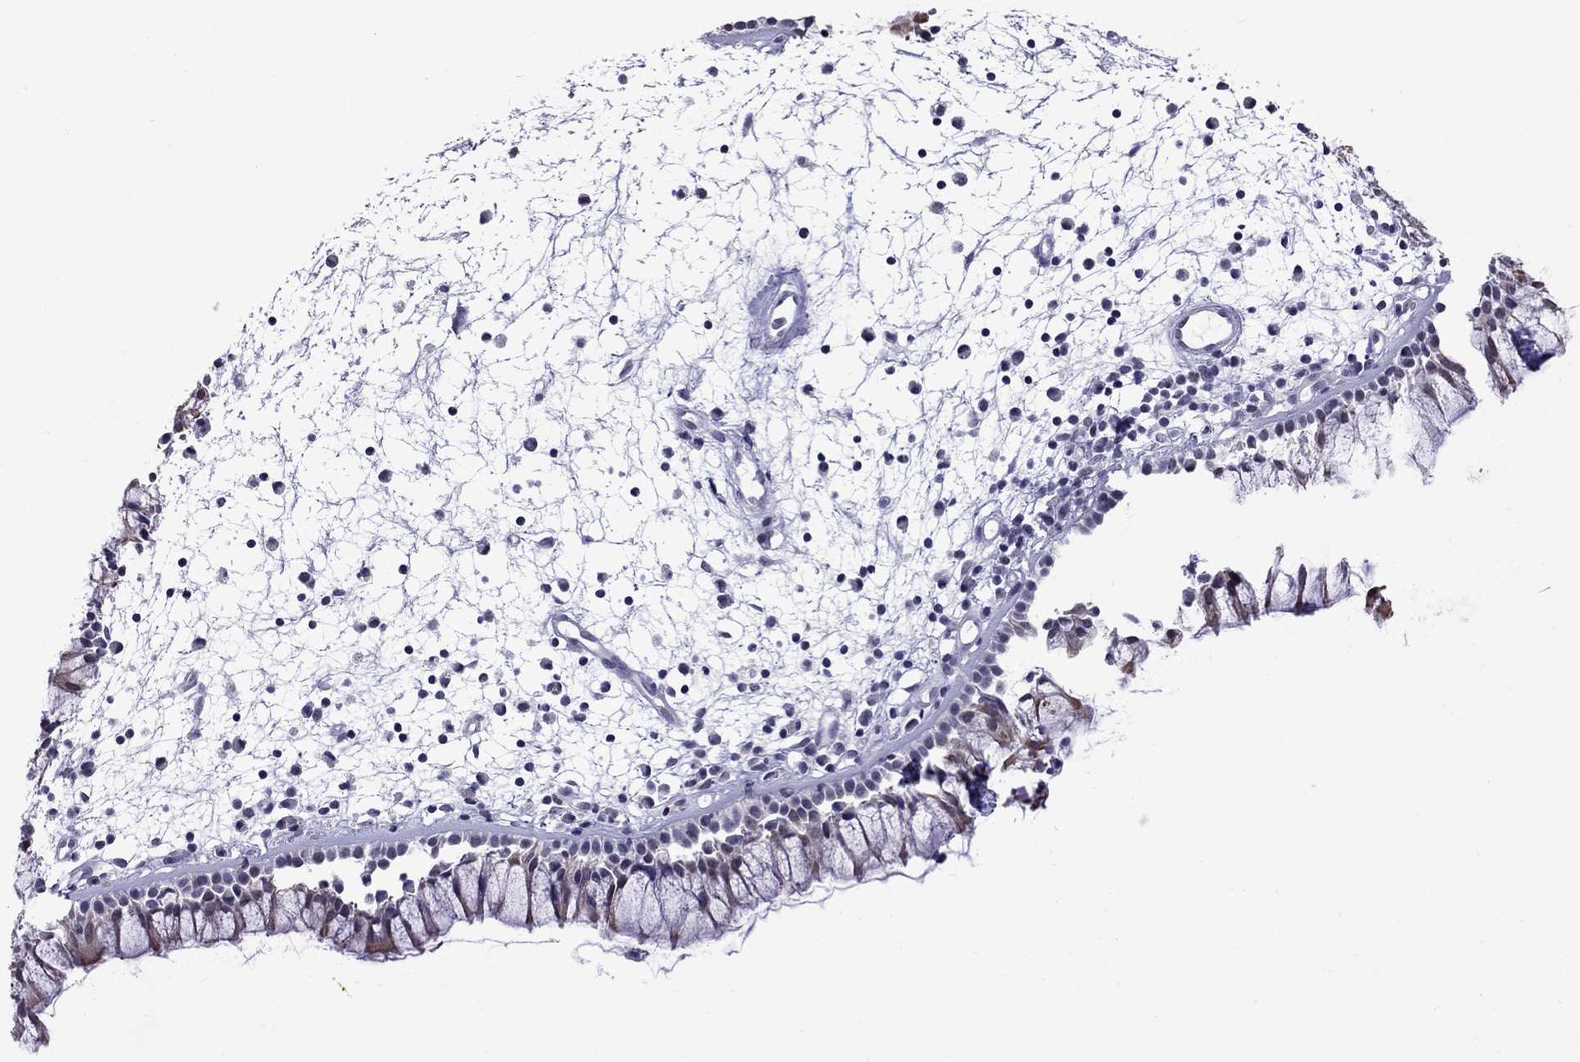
{"staining": {"intensity": "moderate", "quantity": "<25%", "location": "cytoplasmic/membranous"}, "tissue": "nasopharynx", "cell_type": "Respiratory epithelial cells", "image_type": "normal", "snomed": [{"axis": "morphology", "description": "Normal tissue, NOS"}, {"axis": "morphology", "description": "Polyp, NOS"}, {"axis": "topography", "description": "Nasopharynx"}], "caption": "Immunohistochemical staining of unremarkable nasopharynx reveals low levels of moderate cytoplasmic/membranous staining in approximately <25% of respiratory epithelial cells. The staining is performed using DAB brown chromogen to label protein expression. The nuclei are counter-stained blue using hematoxylin.", "gene": "MUC15", "patient": {"sex": "female", "age": 56}}